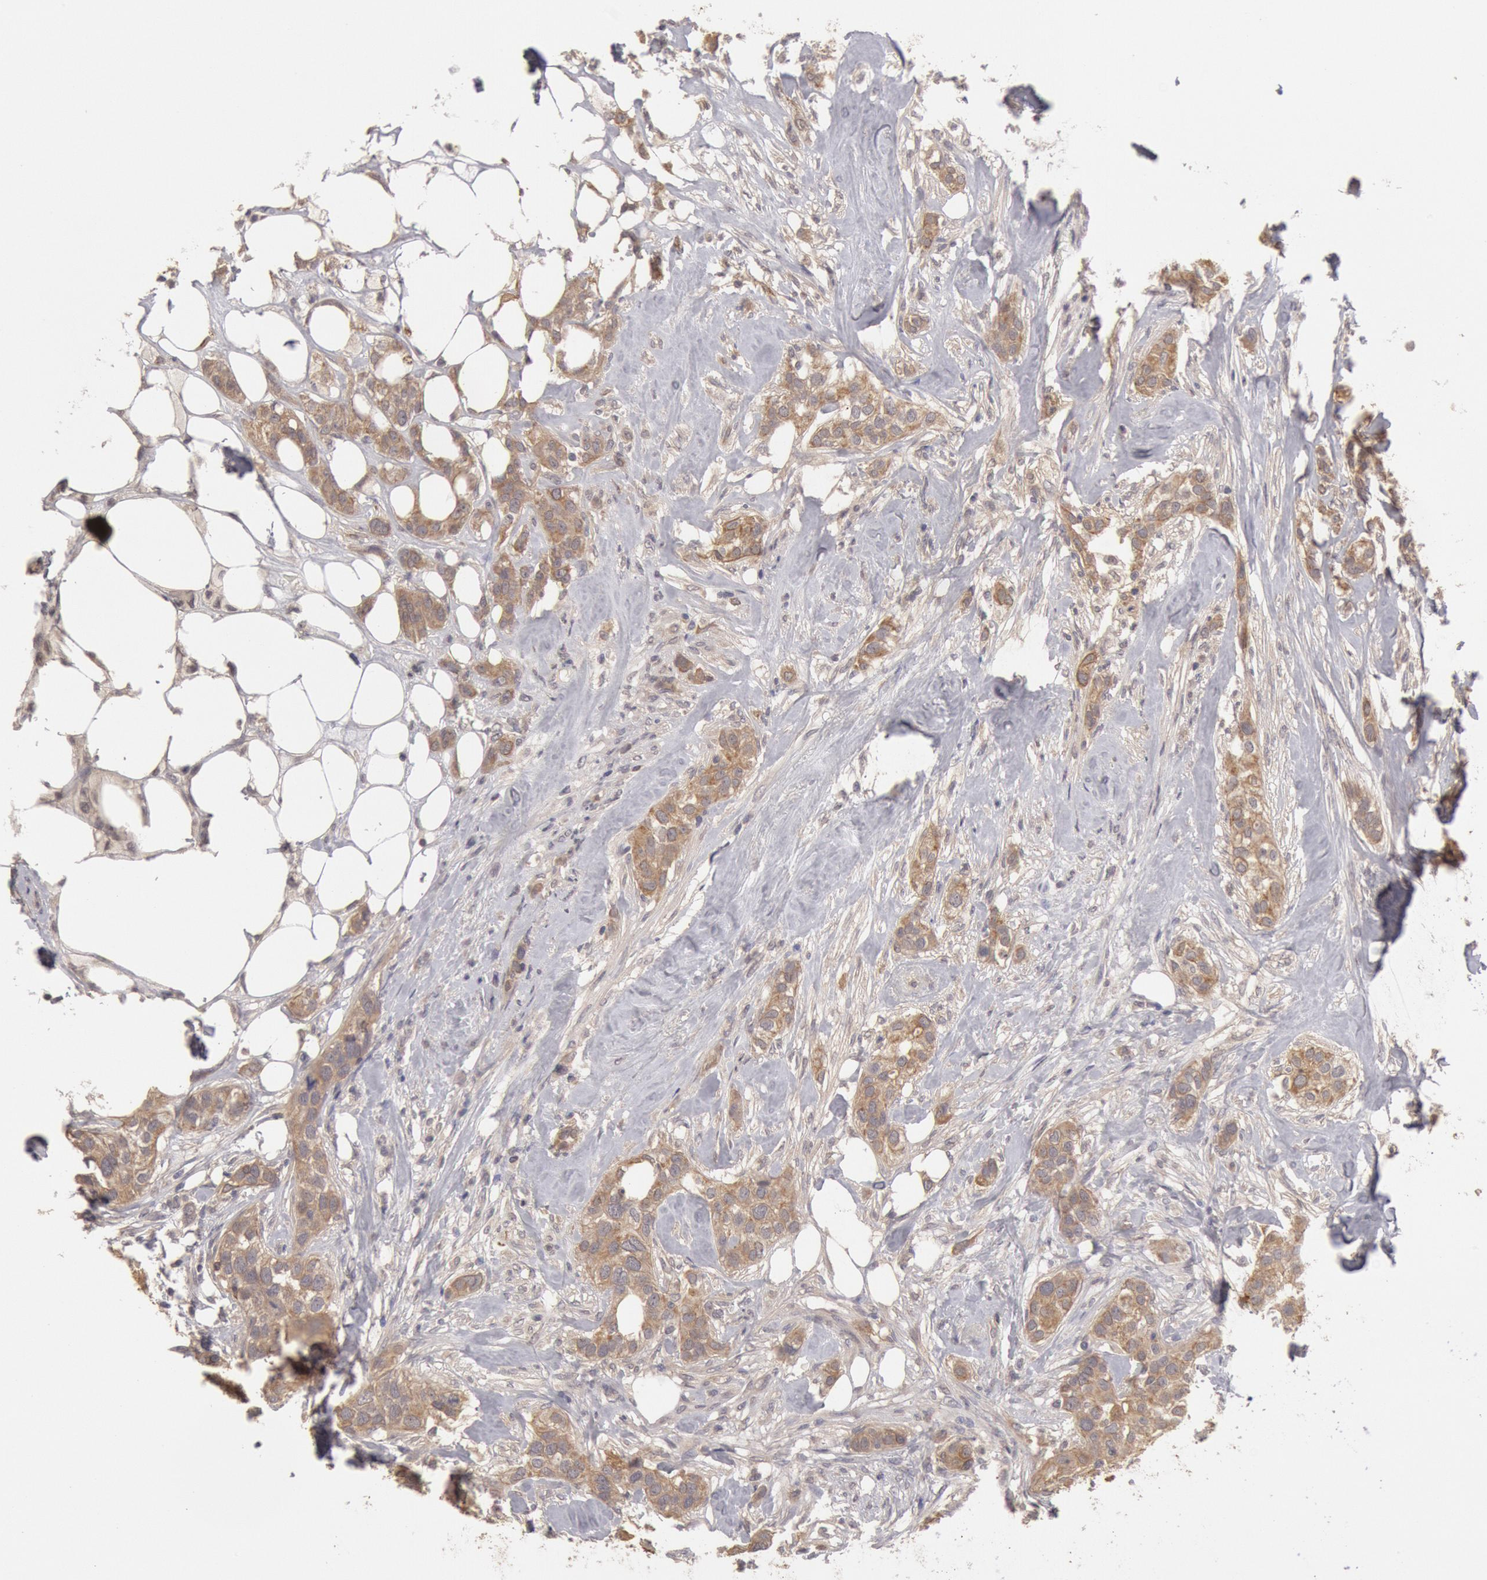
{"staining": {"intensity": "moderate", "quantity": ">75%", "location": "cytoplasmic/membranous"}, "tissue": "breast cancer", "cell_type": "Tumor cells", "image_type": "cancer", "snomed": [{"axis": "morphology", "description": "Duct carcinoma"}, {"axis": "topography", "description": "Breast"}], "caption": "Moderate cytoplasmic/membranous expression is present in approximately >75% of tumor cells in breast infiltrating ductal carcinoma.", "gene": "ZFP36L1", "patient": {"sex": "female", "age": 45}}